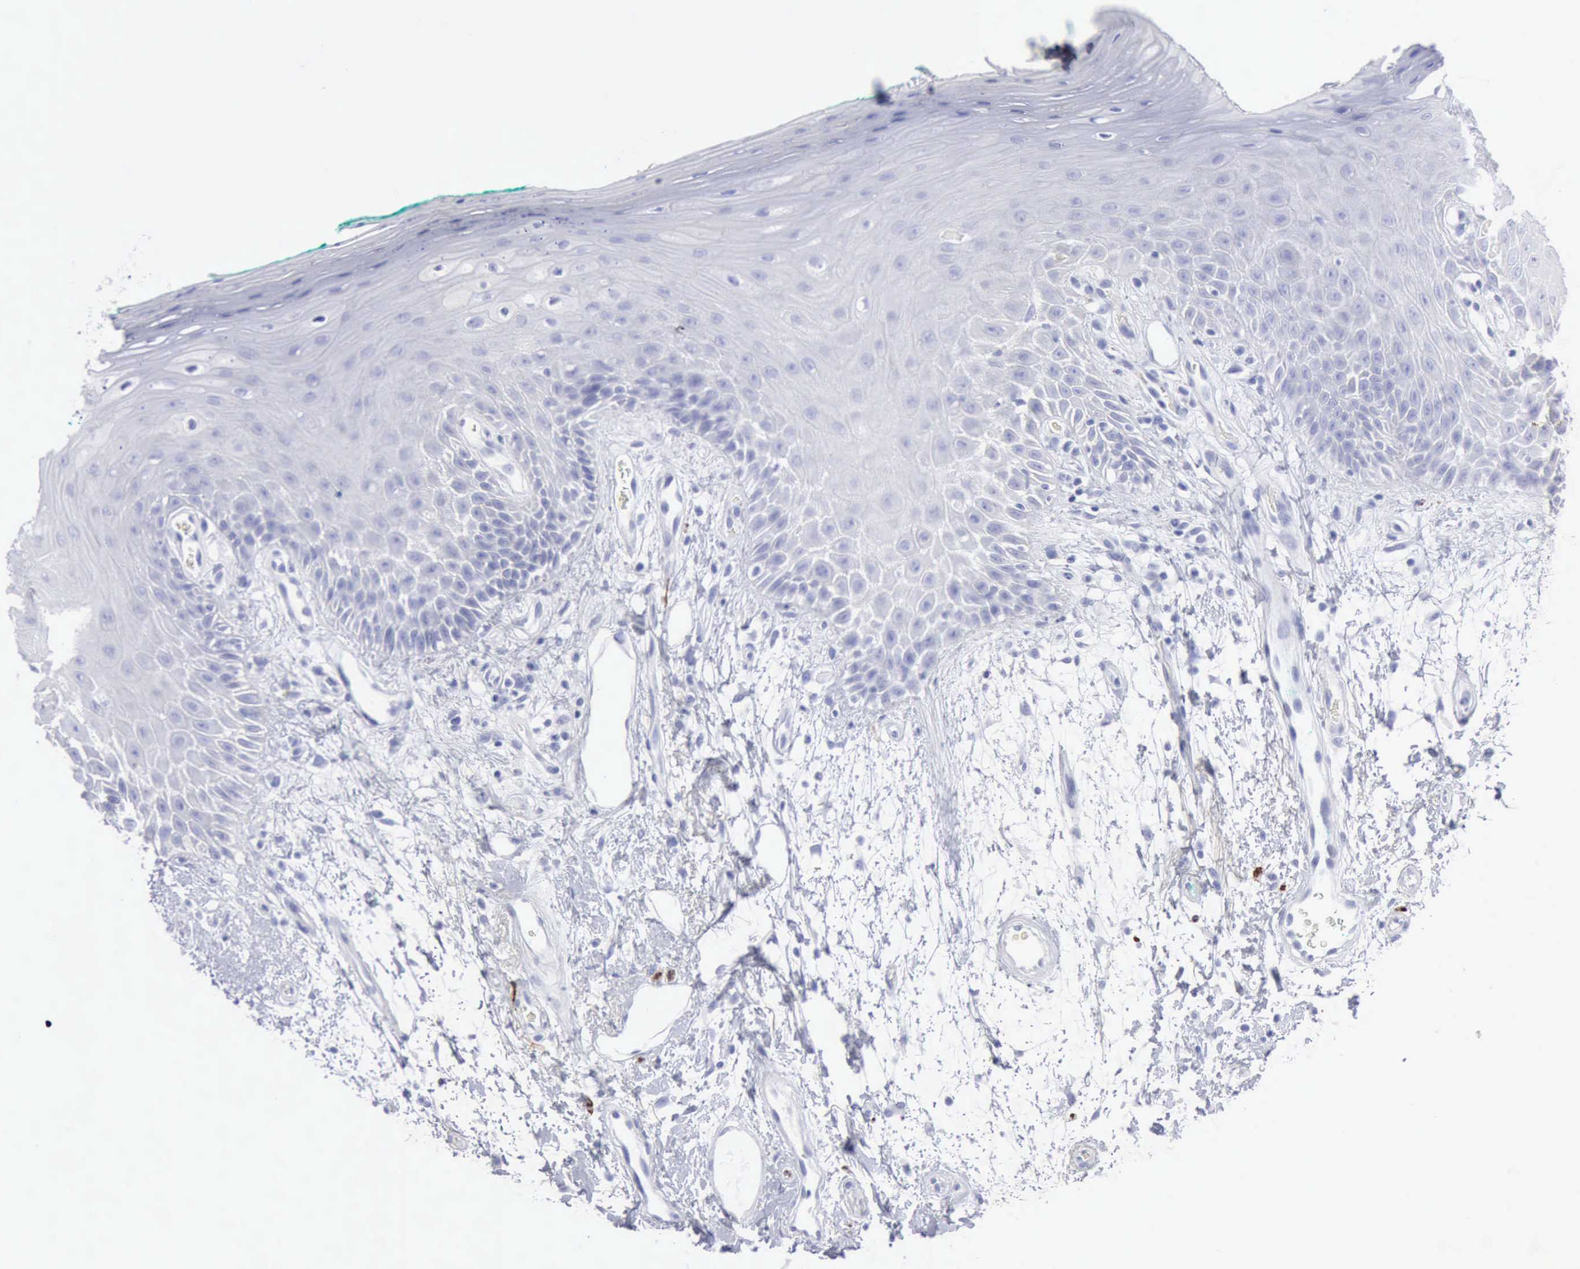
{"staining": {"intensity": "negative", "quantity": "none", "location": "none"}, "tissue": "oral mucosa", "cell_type": "Squamous epithelial cells", "image_type": "normal", "snomed": [{"axis": "morphology", "description": "Normal tissue, NOS"}, {"axis": "morphology", "description": "Squamous cell carcinoma, NOS"}, {"axis": "topography", "description": "Skeletal muscle"}, {"axis": "topography", "description": "Oral tissue"}, {"axis": "topography", "description": "Head-Neck"}], "caption": "Human oral mucosa stained for a protein using immunohistochemistry exhibits no staining in squamous epithelial cells.", "gene": "NCAM1", "patient": {"sex": "female", "age": 84}}